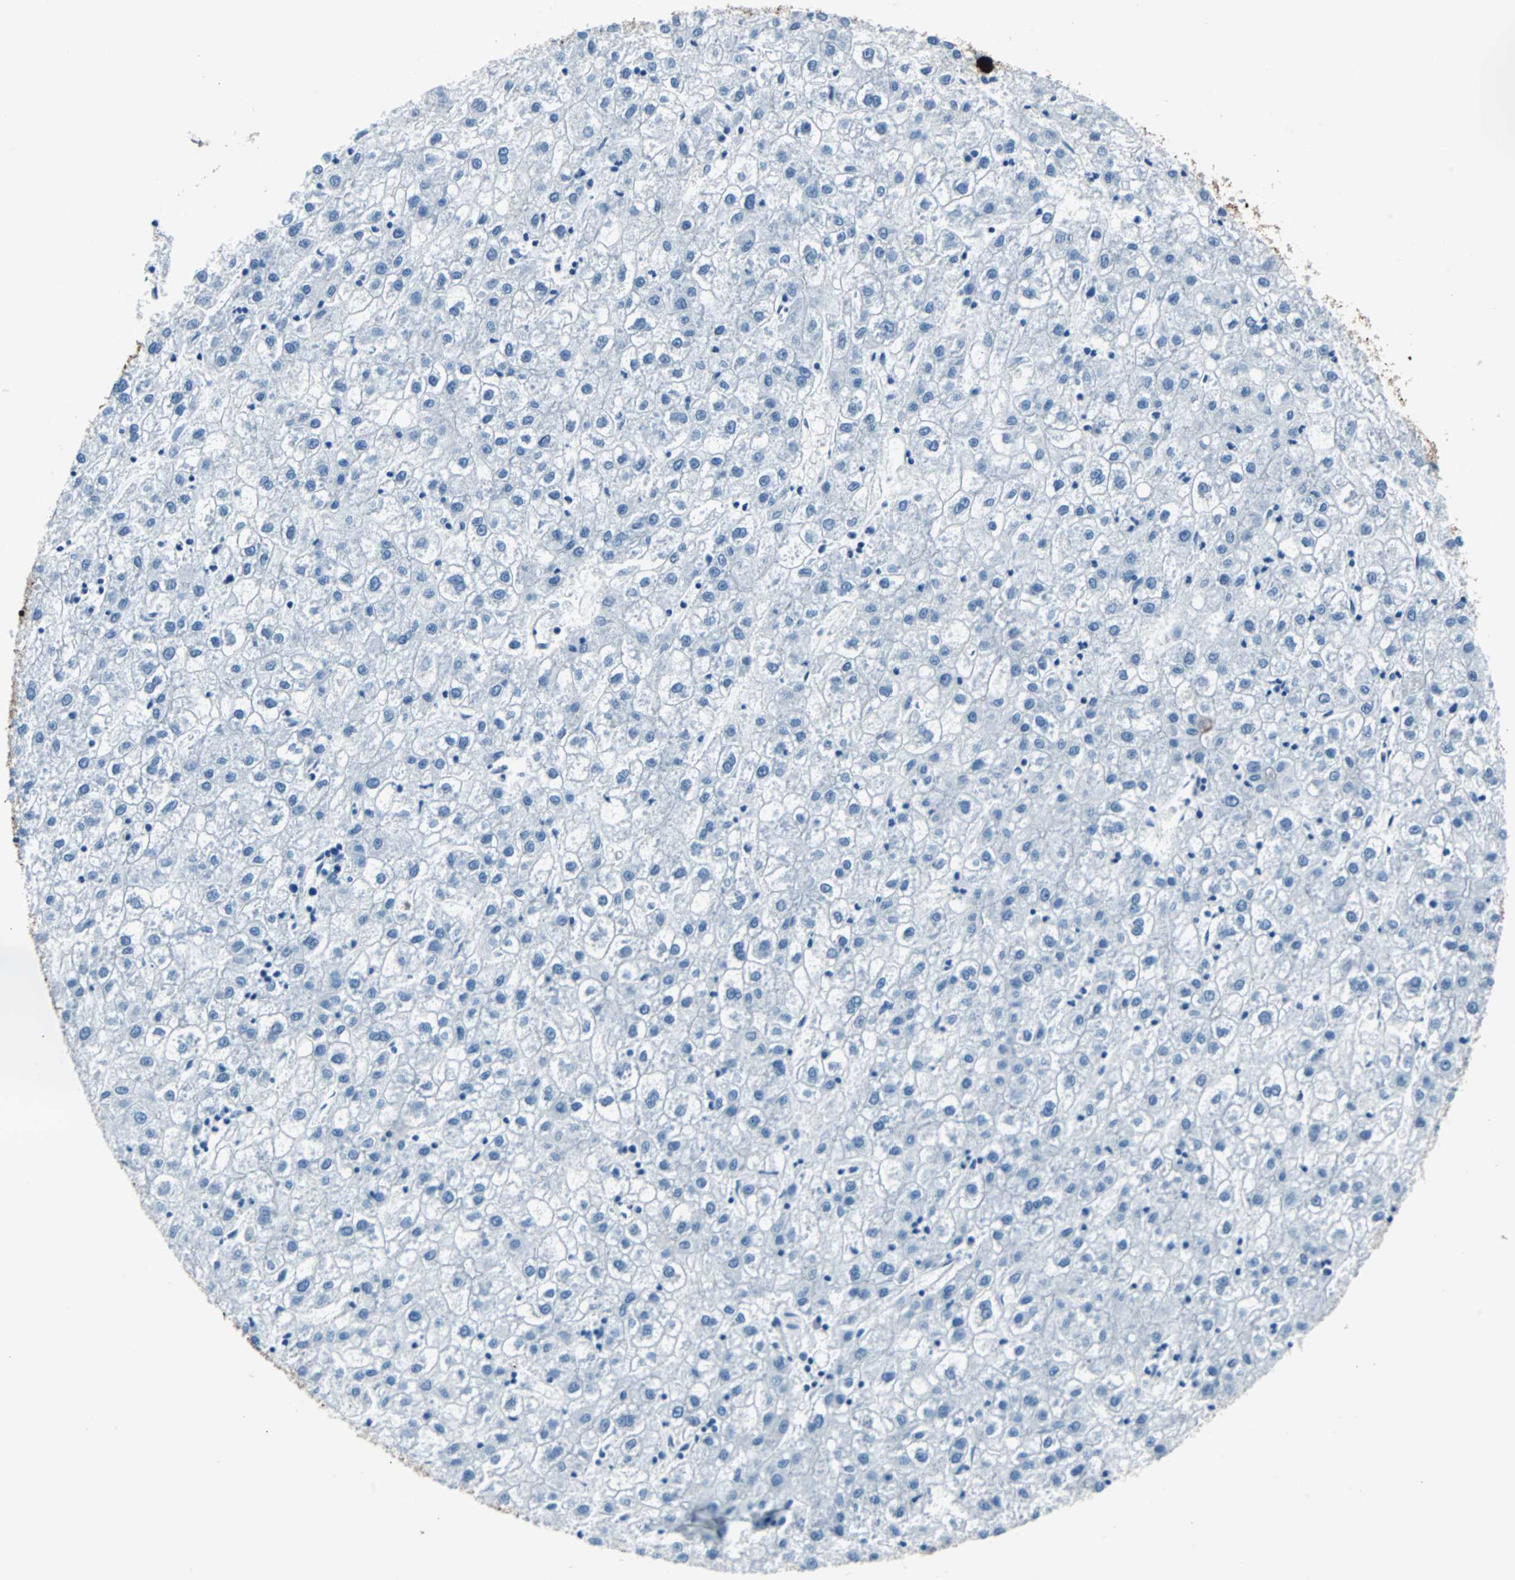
{"staining": {"intensity": "negative", "quantity": "none", "location": "none"}, "tissue": "liver cancer", "cell_type": "Tumor cells", "image_type": "cancer", "snomed": [{"axis": "morphology", "description": "Carcinoma, Hepatocellular, NOS"}, {"axis": "topography", "description": "Liver"}], "caption": "Protein analysis of liver cancer (hepatocellular carcinoma) demonstrates no significant expression in tumor cells. (DAB (3,3'-diaminobenzidine) immunohistochemistry (IHC) with hematoxylin counter stain).", "gene": "KRT7", "patient": {"sex": "male", "age": 72}}